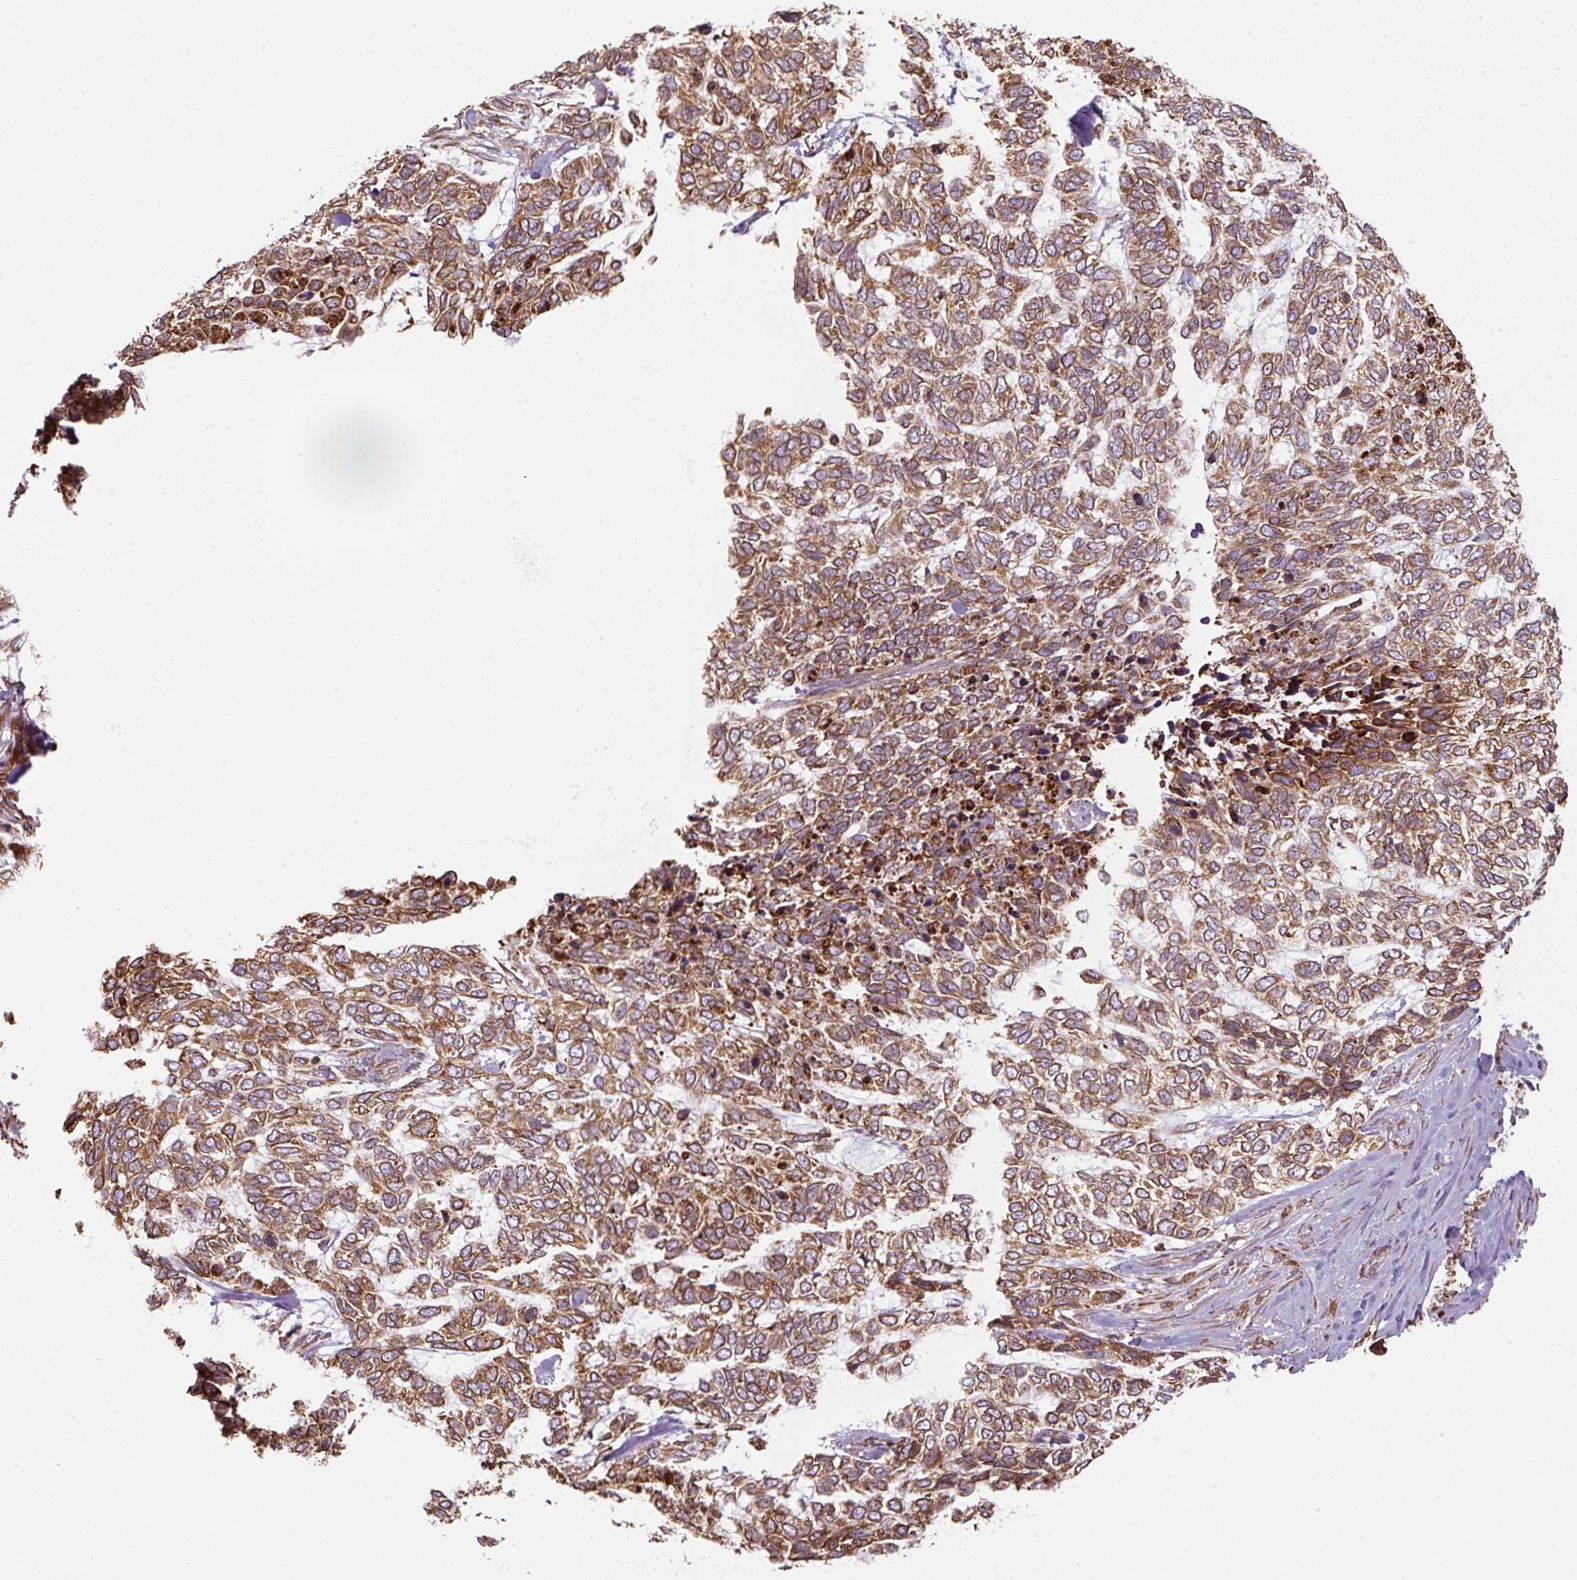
{"staining": {"intensity": "moderate", "quantity": ">75%", "location": "cytoplasmic/membranous"}, "tissue": "skin cancer", "cell_type": "Tumor cells", "image_type": "cancer", "snomed": [{"axis": "morphology", "description": "Basal cell carcinoma"}, {"axis": "topography", "description": "Skin"}], "caption": "This photomicrograph shows basal cell carcinoma (skin) stained with immunohistochemistry (IHC) to label a protein in brown. The cytoplasmic/membranous of tumor cells show moderate positivity for the protein. Nuclei are counter-stained blue.", "gene": "PRKCSH", "patient": {"sex": "female", "age": 65}}